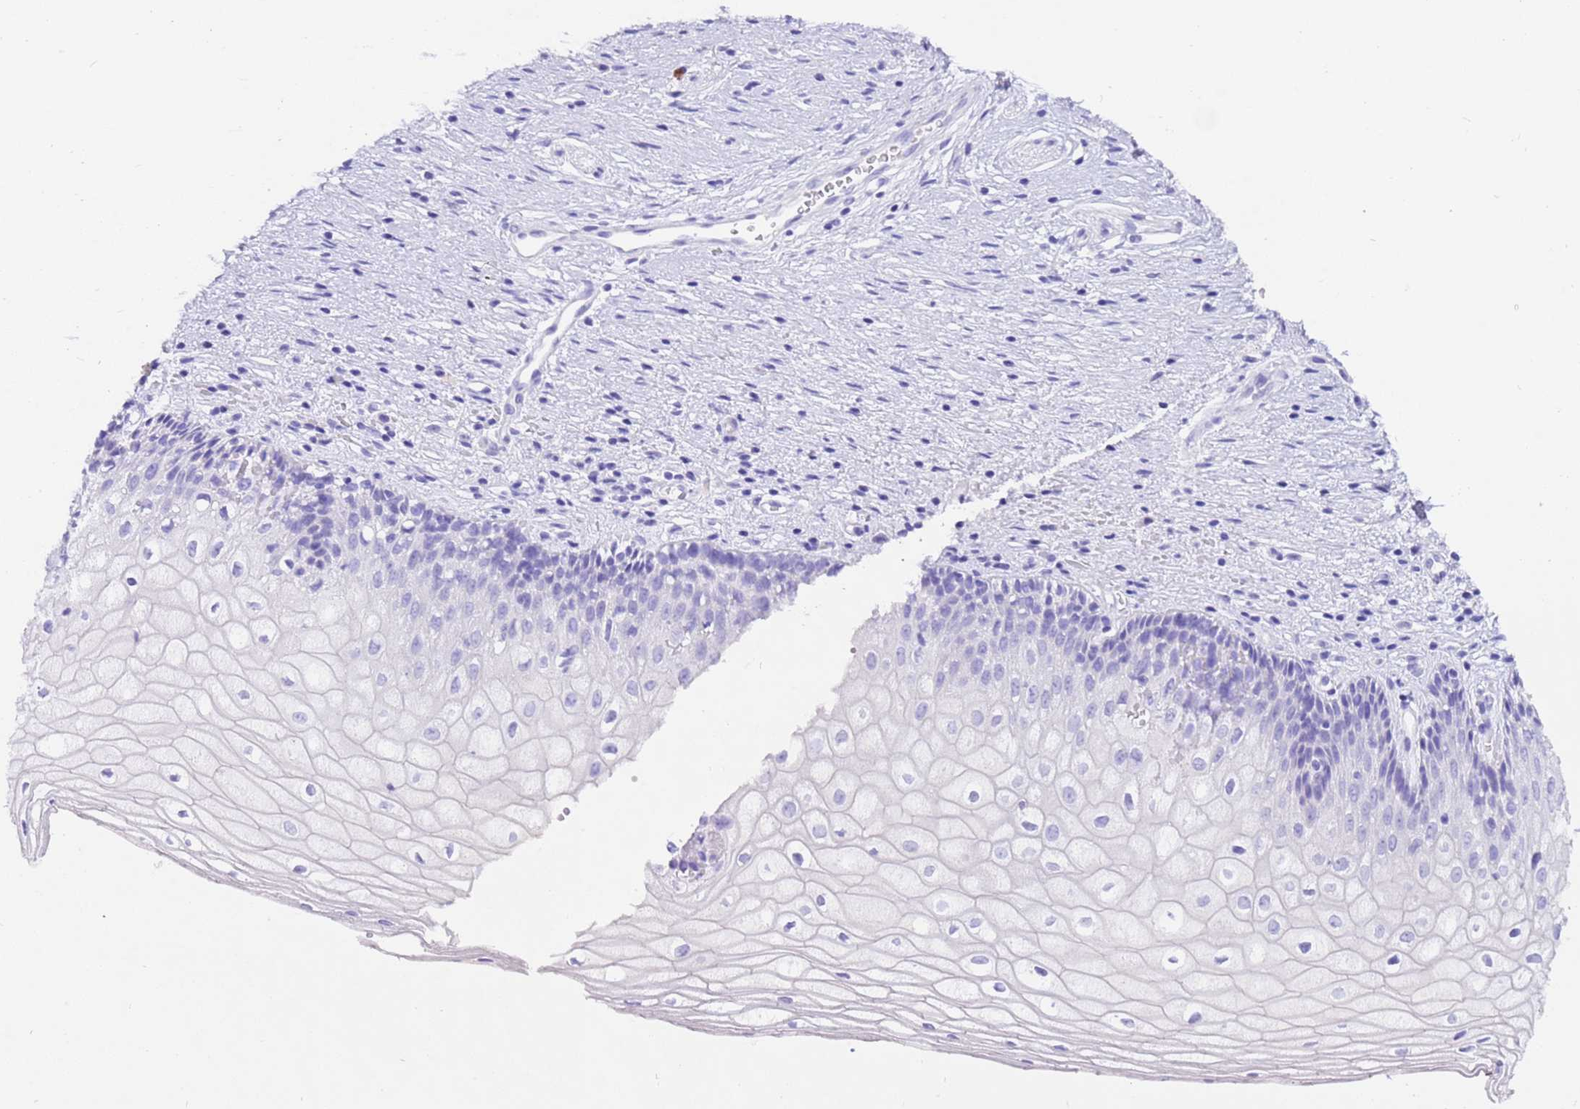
{"staining": {"intensity": "negative", "quantity": "none", "location": "none"}, "tissue": "vagina", "cell_type": "Squamous epithelial cells", "image_type": "normal", "snomed": [{"axis": "morphology", "description": "Normal tissue, NOS"}, {"axis": "topography", "description": "Vagina"}], "caption": "Immunohistochemical staining of unremarkable human vagina shows no significant staining in squamous epithelial cells.", "gene": "CPB1", "patient": {"sex": "female", "age": 60}}